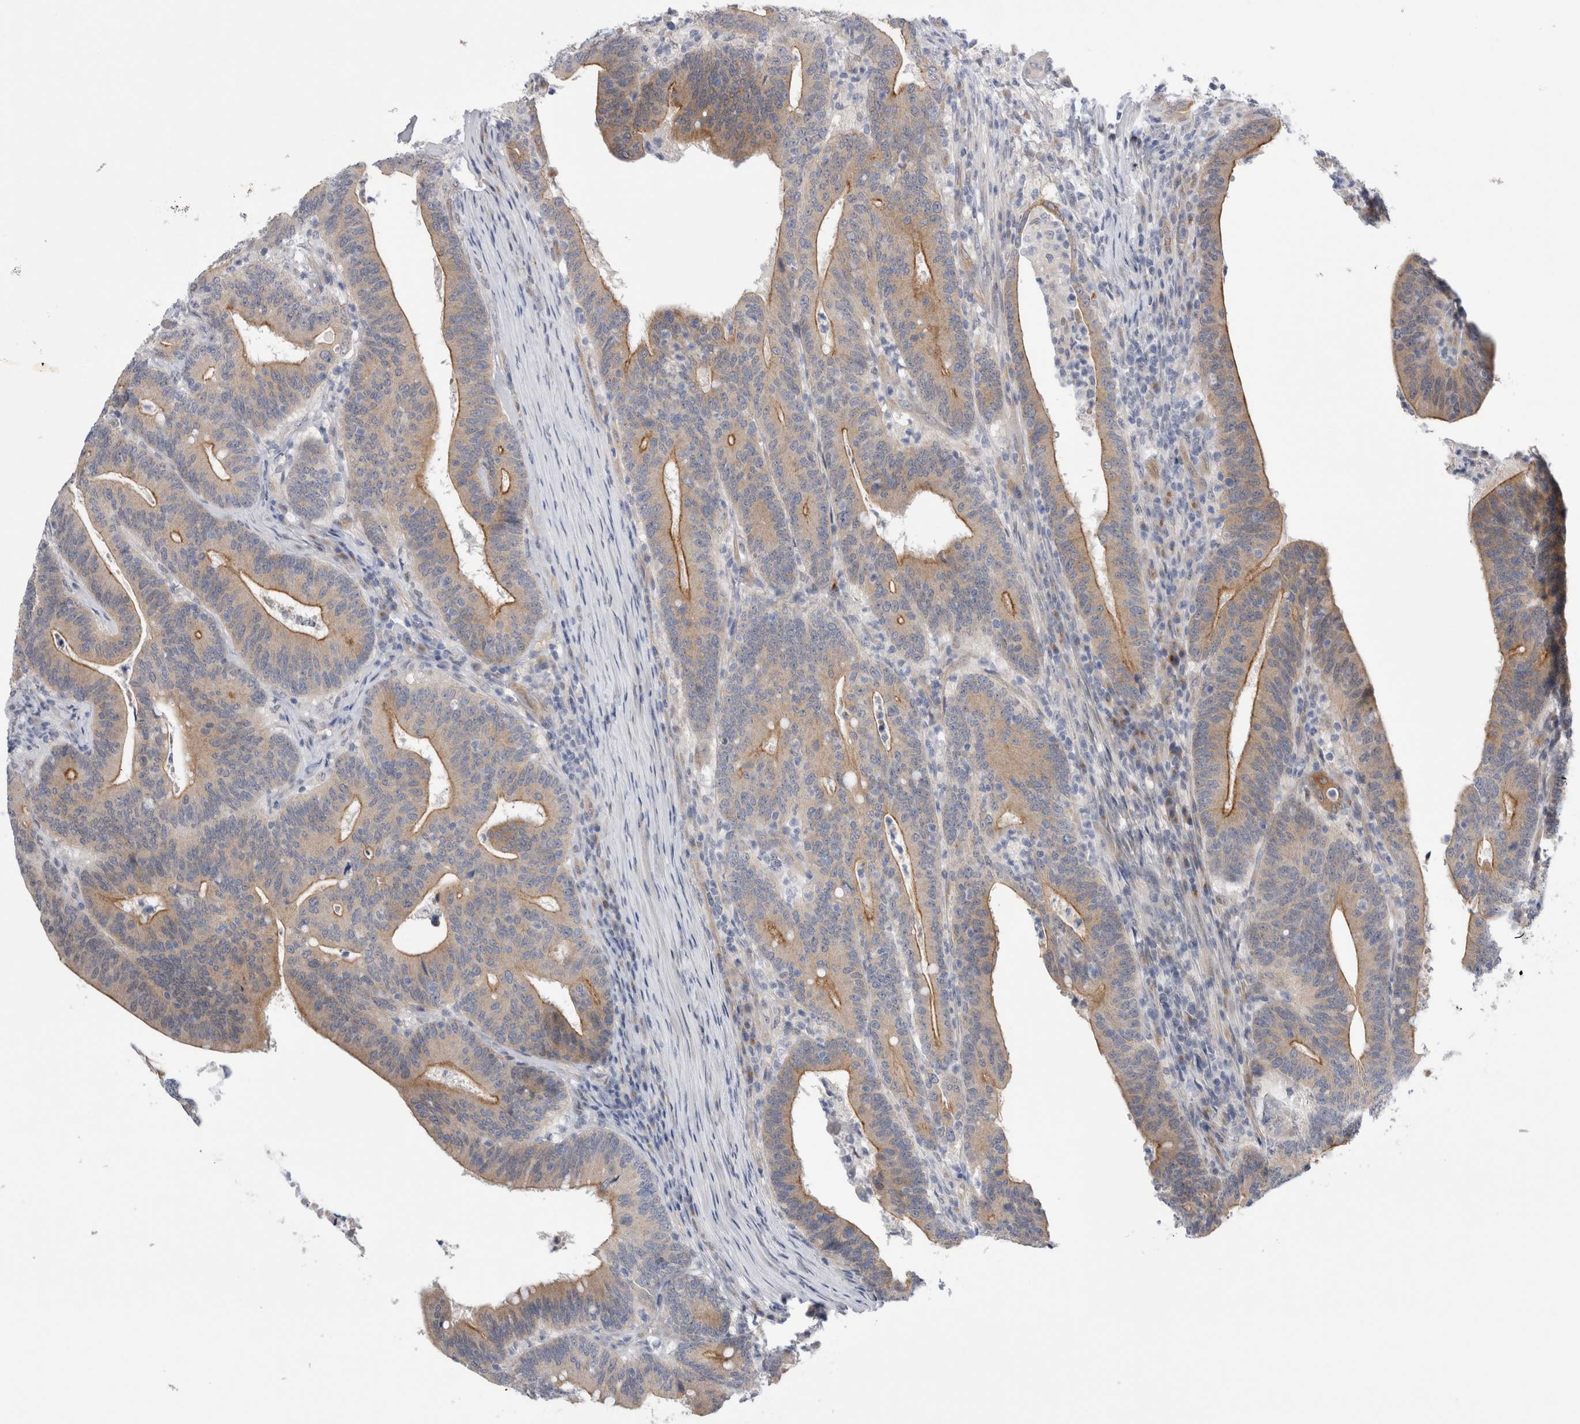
{"staining": {"intensity": "moderate", "quantity": ">75%", "location": "cytoplasmic/membranous"}, "tissue": "colorectal cancer", "cell_type": "Tumor cells", "image_type": "cancer", "snomed": [{"axis": "morphology", "description": "Adenocarcinoma, NOS"}, {"axis": "topography", "description": "Colon"}], "caption": "Moderate cytoplasmic/membranous staining for a protein is appreciated in about >75% of tumor cells of colorectal adenocarcinoma using IHC.", "gene": "TAFA5", "patient": {"sex": "female", "age": 66}}